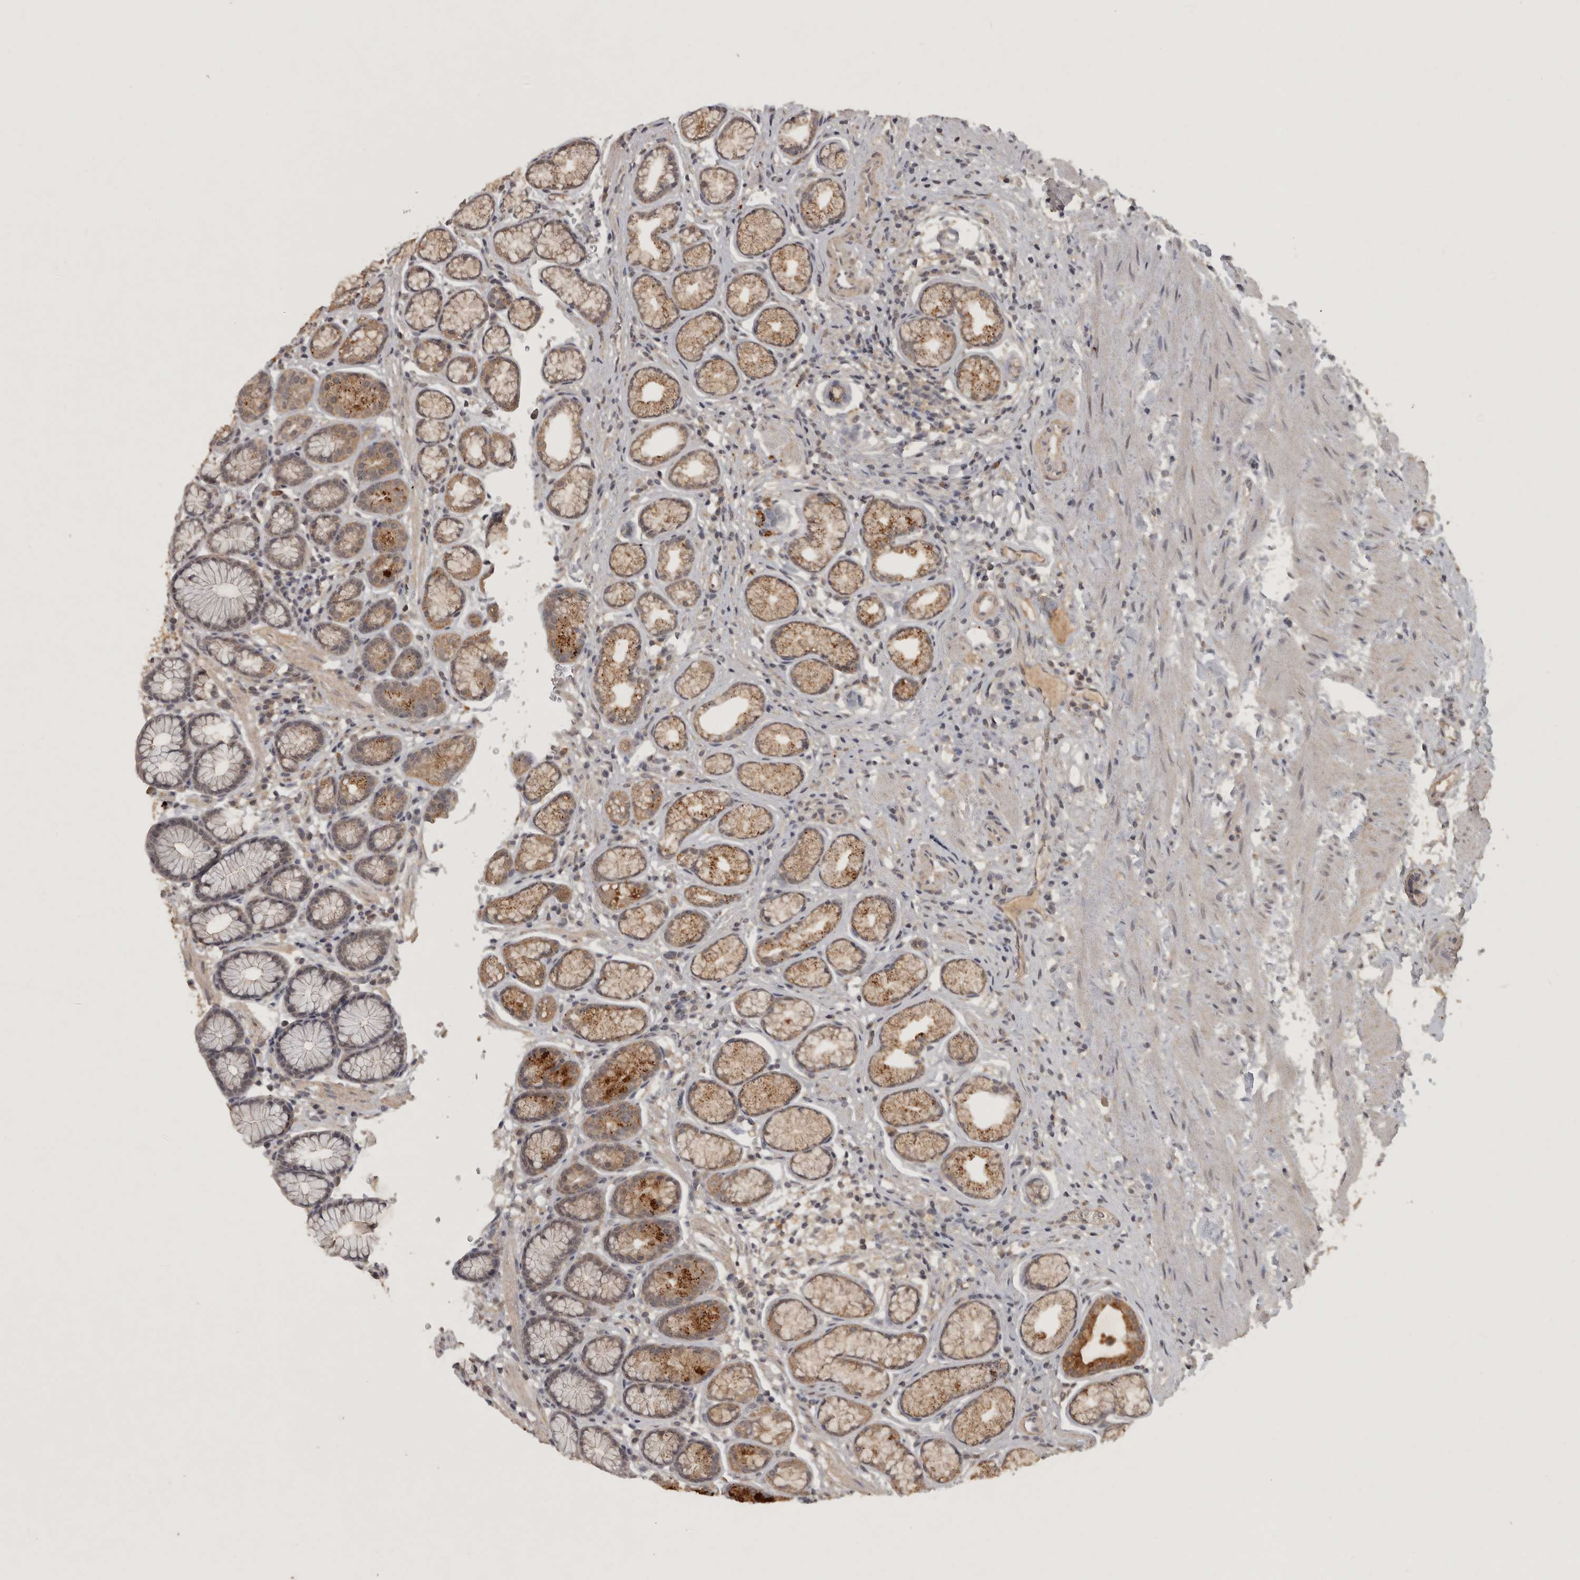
{"staining": {"intensity": "moderate", "quantity": ">75%", "location": "cytoplasmic/membranous"}, "tissue": "stomach", "cell_type": "Glandular cells", "image_type": "normal", "snomed": [{"axis": "morphology", "description": "Normal tissue, NOS"}, {"axis": "topography", "description": "Stomach"}], "caption": "This micrograph demonstrates benign stomach stained with immunohistochemistry (IHC) to label a protein in brown. The cytoplasmic/membranous of glandular cells show moderate positivity for the protein. Nuclei are counter-stained blue.", "gene": "ADAMTS4", "patient": {"sex": "male", "age": 42}}